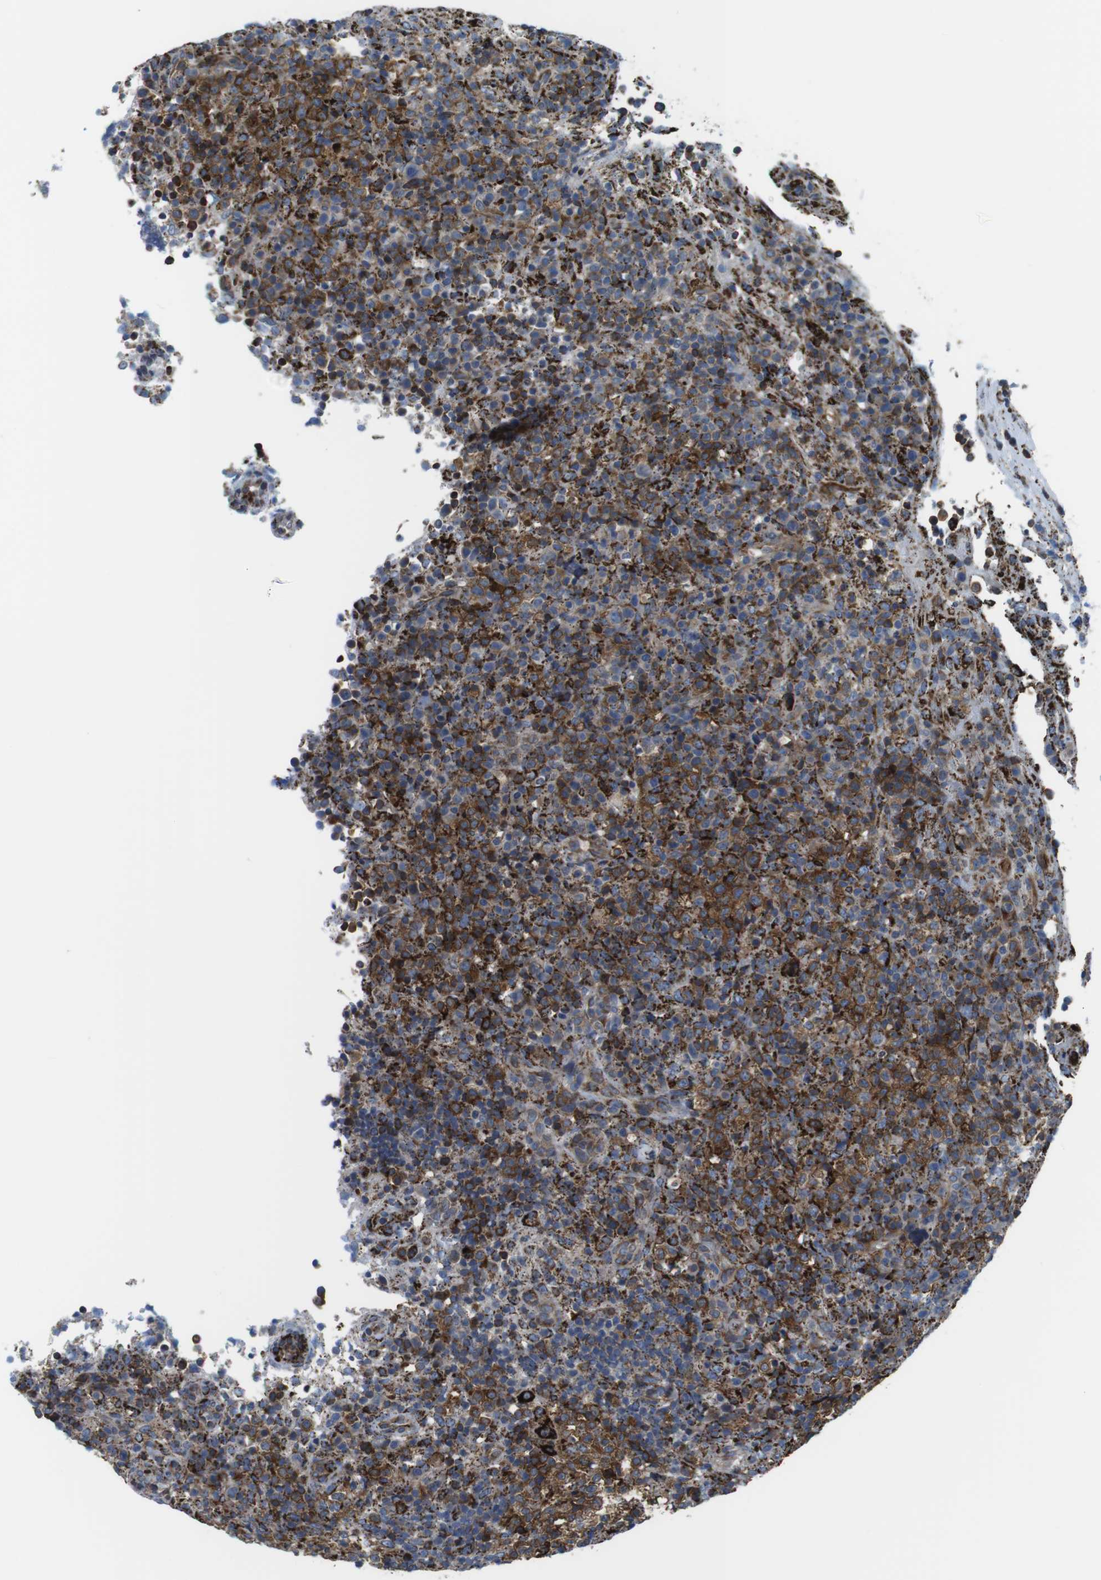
{"staining": {"intensity": "moderate", "quantity": "25%-75%", "location": "cytoplasmic/membranous"}, "tissue": "lymphoma", "cell_type": "Tumor cells", "image_type": "cancer", "snomed": [{"axis": "morphology", "description": "Malignant lymphoma, non-Hodgkin's type, High grade"}, {"axis": "topography", "description": "Lymph node"}], "caption": "This histopathology image demonstrates lymphoma stained with immunohistochemistry to label a protein in brown. The cytoplasmic/membranous of tumor cells show moderate positivity for the protein. Nuclei are counter-stained blue.", "gene": "KCNE3", "patient": {"sex": "female", "age": 76}}